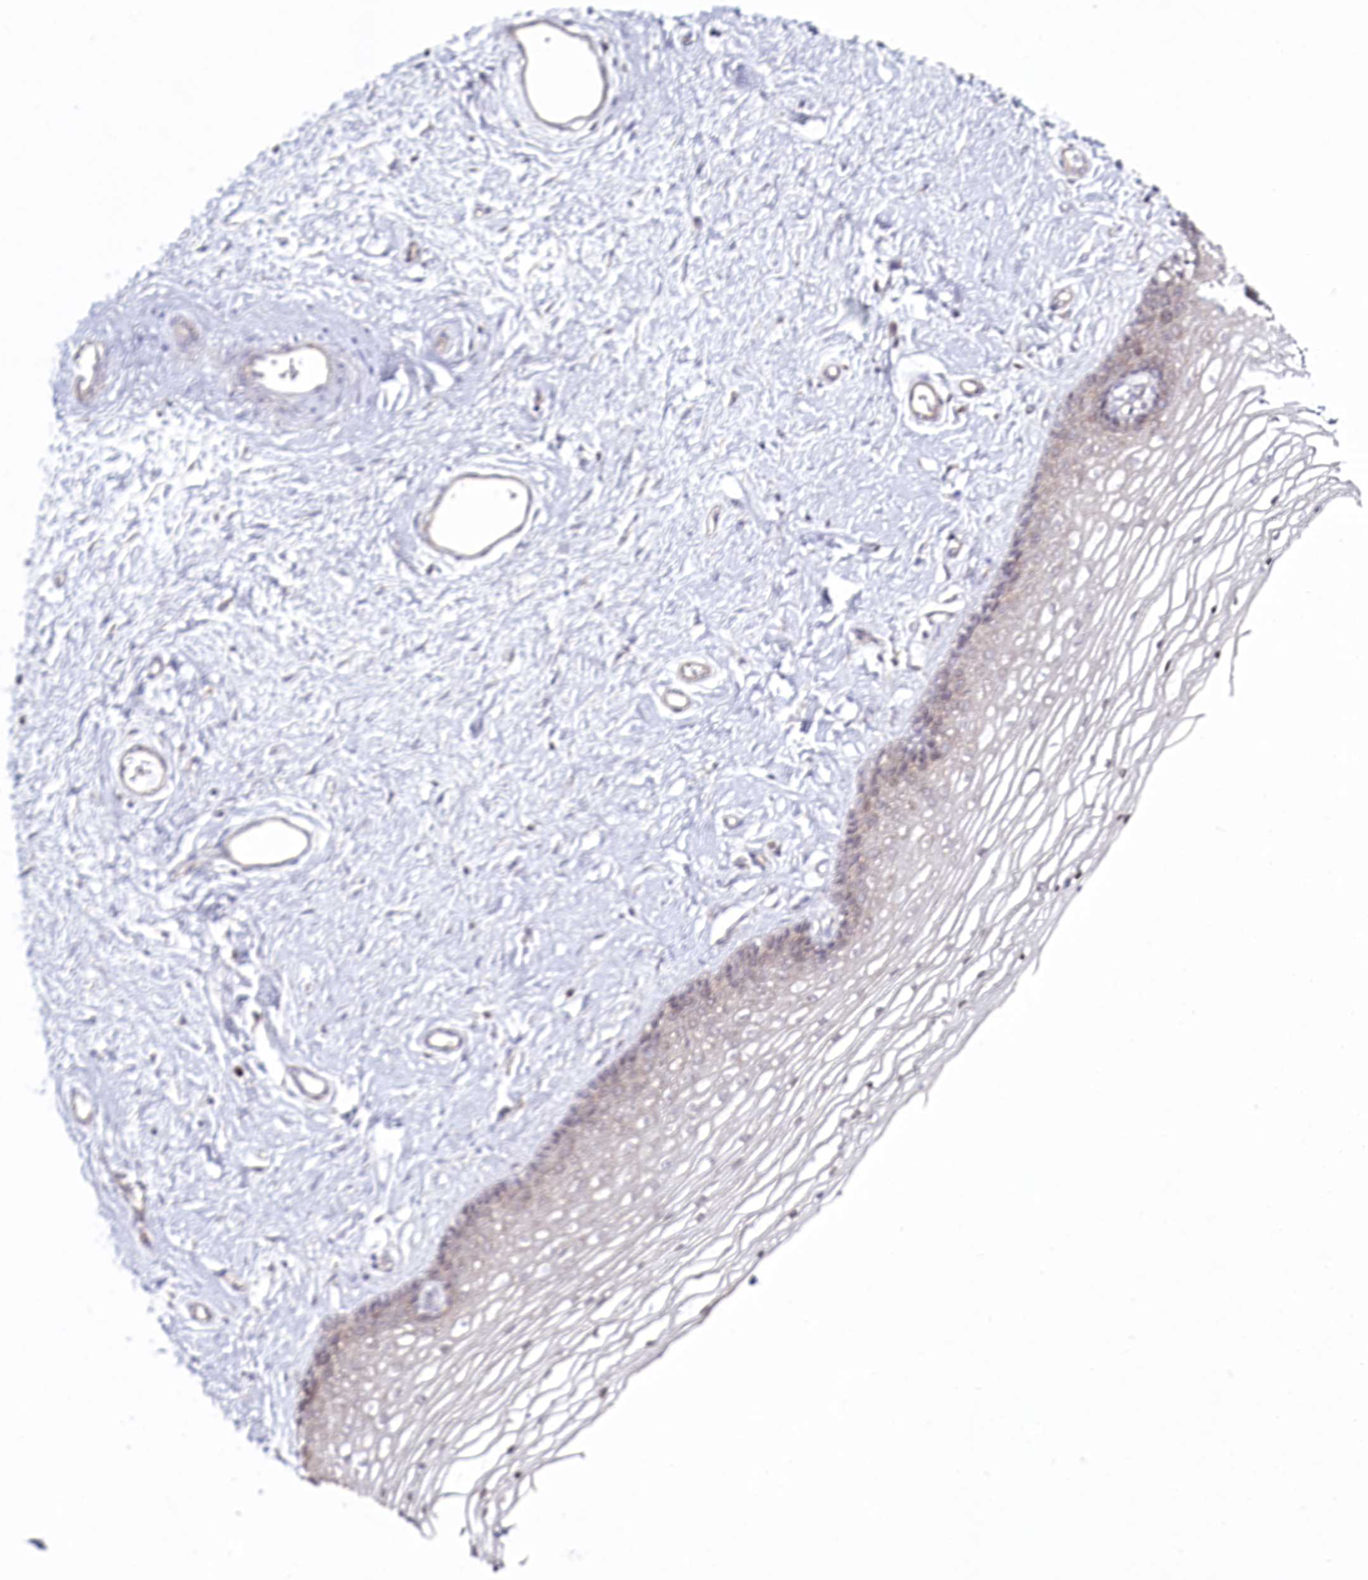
{"staining": {"intensity": "negative", "quantity": "none", "location": "none"}, "tissue": "vagina", "cell_type": "Squamous epithelial cells", "image_type": "normal", "snomed": [{"axis": "morphology", "description": "Normal tissue, NOS"}, {"axis": "topography", "description": "Vagina"}], "caption": "Immunohistochemical staining of unremarkable vagina exhibits no significant positivity in squamous epithelial cells. (DAB immunohistochemistry (IHC) visualized using brightfield microscopy, high magnification).", "gene": "SPINK13", "patient": {"sex": "female", "age": 46}}